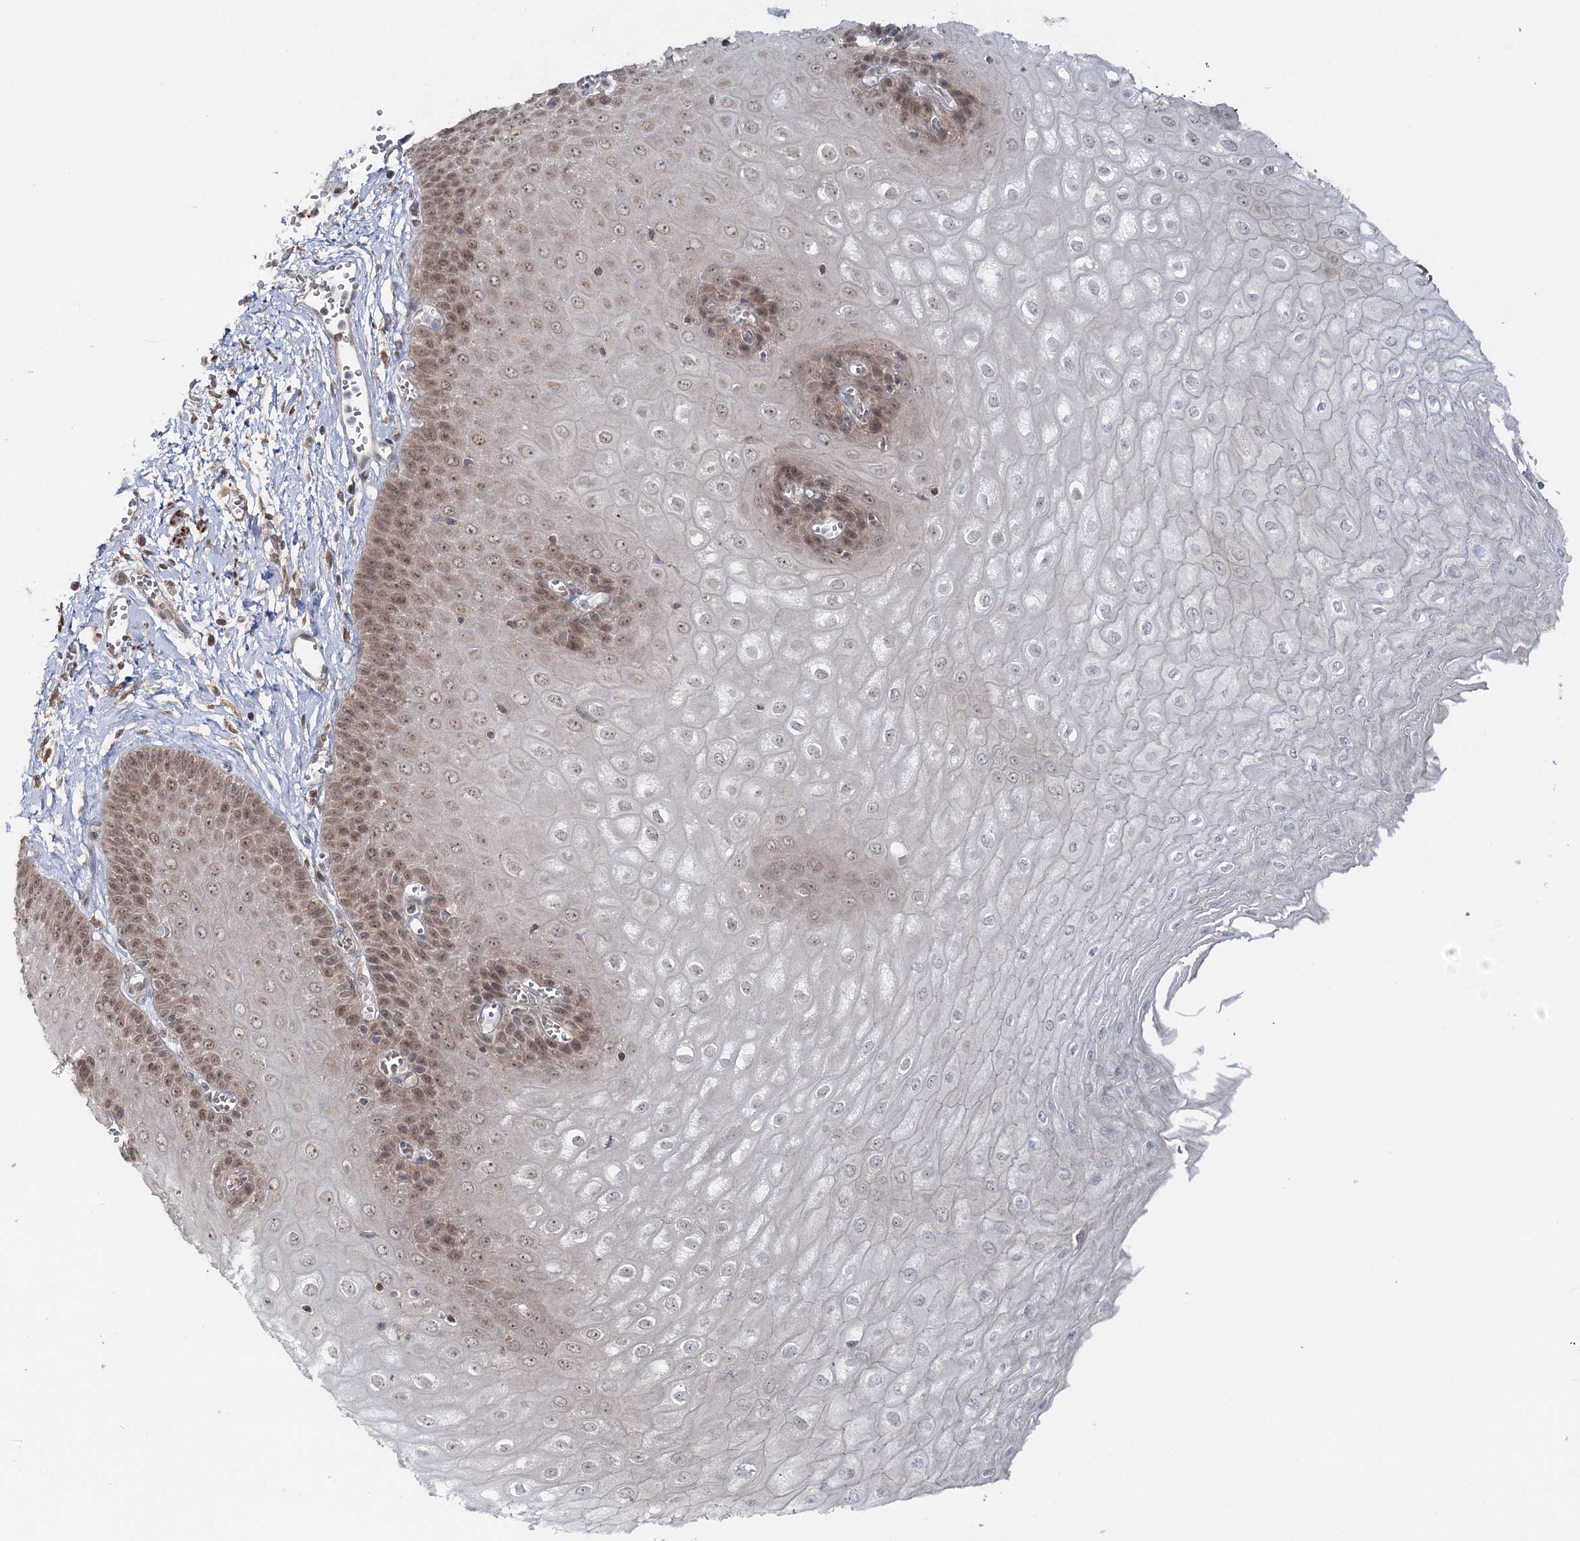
{"staining": {"intensity": "moderate", "quantity": ">75%", "location": "nuclear"}, "tissue": "esophagus", "cell_type": "Squamous epithelial cells", "image_type": "normal", "snomed": [{"axis": "morphology", "description": "Normal tissue, NOS"}, {"axis": "topography", "description": "Esophagus"}], "caption": "IHC photomicrograph of unremarkable esophagus: esophagus stained using immunohistochemistry exhibits medium levels of moderate protein expression localized specifically in the nuclear of squamous epithelial cells, appearing as a nuclear brown color.", "gene": "MOCS2", "patient": {"sex": "male", "age": 60}}